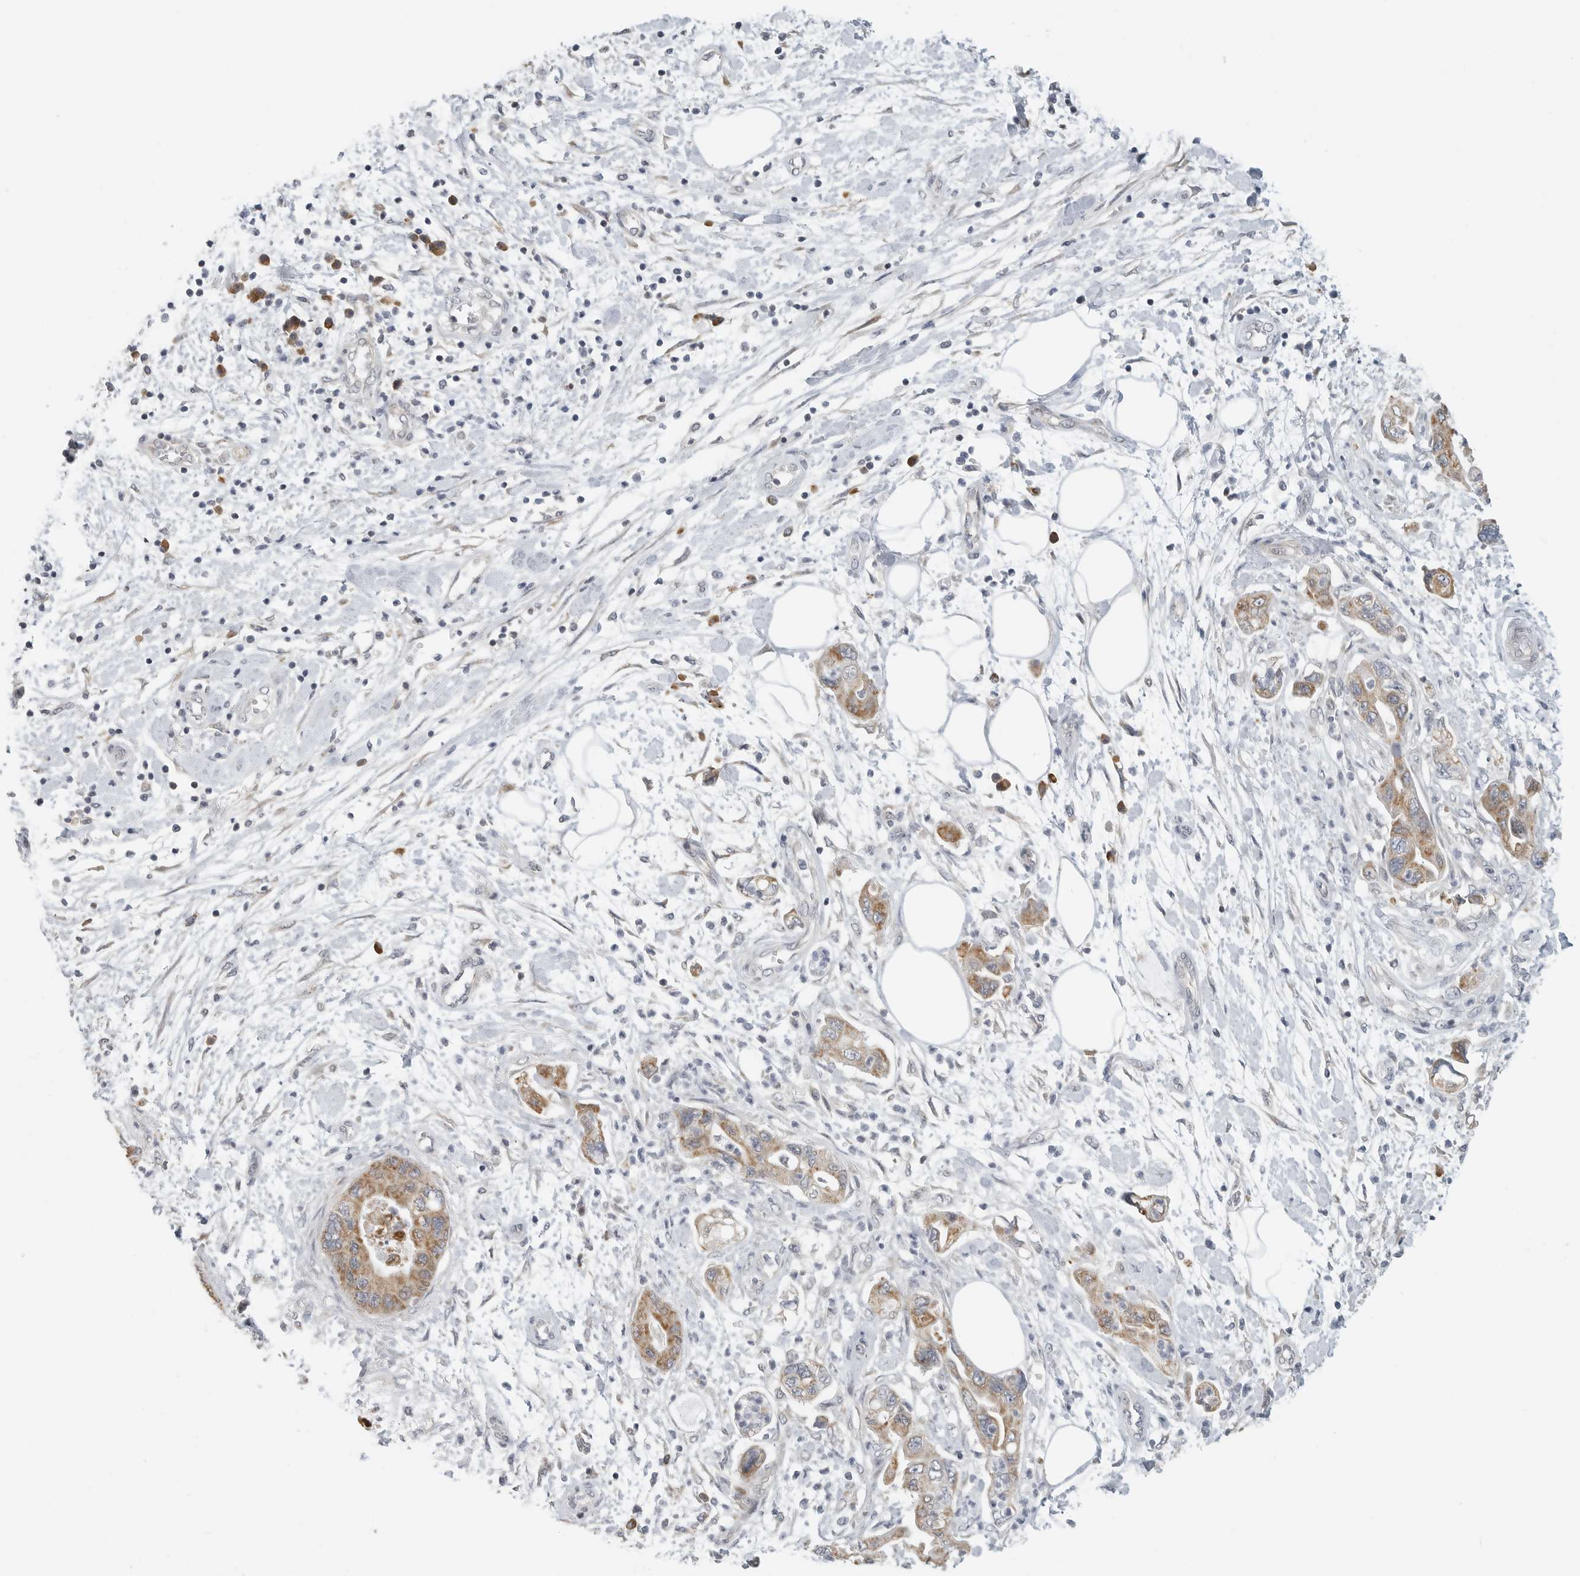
{"staining": {"intensity": "moderate", "quantity": ">75%", "location": "cytoplasmic/membranous"}, "tissue": "pancreatic cancer", "cell_type": "Tumor cells", "image_type": "cancer", "snomed": [{"axis": "morphology", "description": "Adenocarcinoma, NOS"}, {"axis": "topography", "description": "Pancreas"}], "caption": "Immunohistochemical staining of human pancreatic cancer demonstrates medium levels of moderate cytoplasmic/membranous expression in approximately >75% of tumor cells.", "gene": "IL12RB2", "patient": {"sex": "female", "age": 73}}